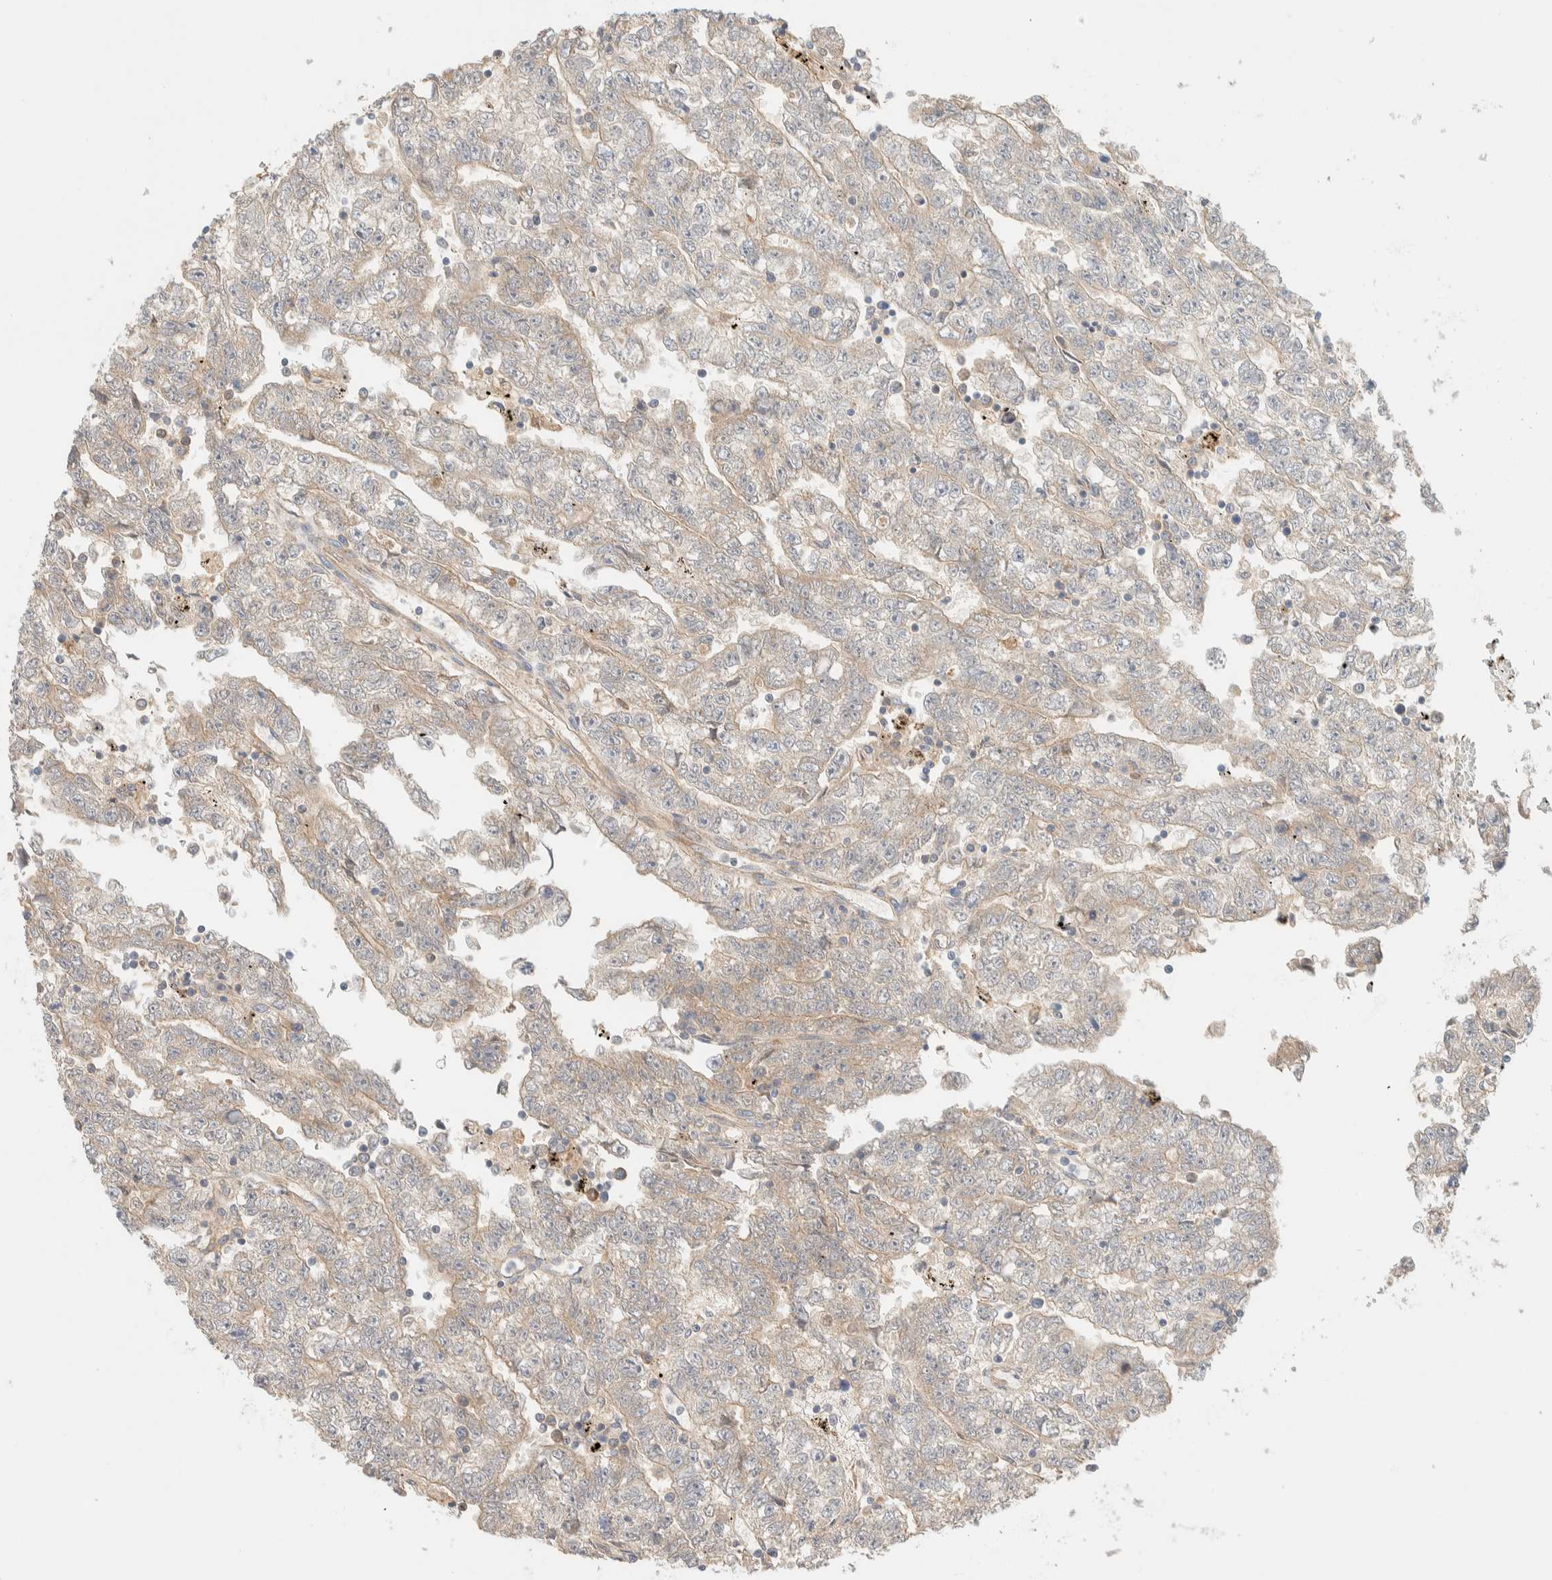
{"staining": {"intensity": "weak", "quantity": "<25%", "location": "cytoplasmic/membranous"}, "tissue": "testis cancer", "cell_type": "Tumor cells", "image_type": "cancer", "snomed": [{"axis": "morphology", "description": "Carcinoma, Embryonal, NOS"}, {"axis": "topography", "description": "Testis"}], "caption": "The micrograph reveals no staining of tumor cells in testis cancer. Nuclei are stained in blue.", "gene": "FAT1", "patient": {"sex": "male", "age": 25}}